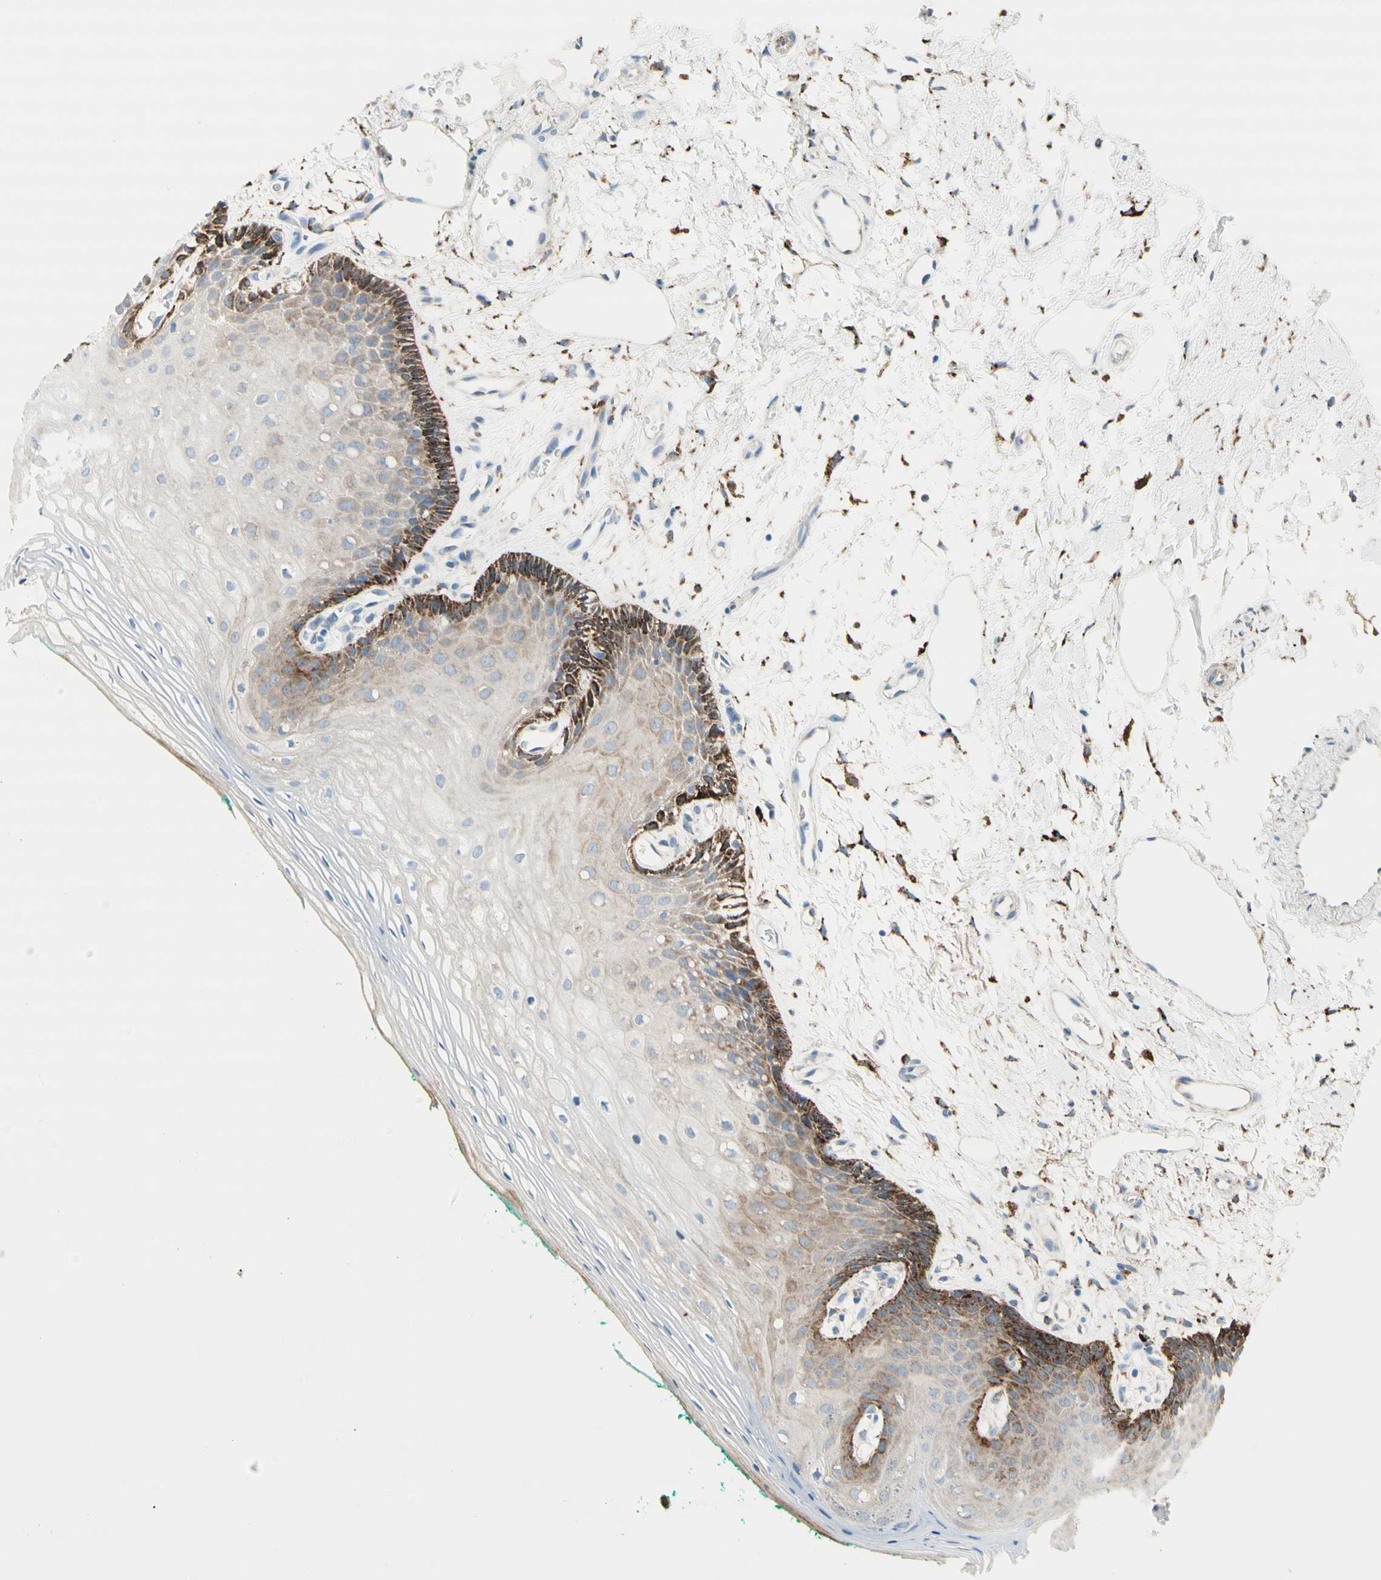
{"staining": {"intensity": "strong", "quantity": "<25%", "location": "cytoplasmic/membranous"}, "tissue": "oral mucosa", "cell_type": "Squamous epithelial cells", "image_type": "normal", "snomed": [{"axis": "morphology", "description": "Normal tissue, NOS"}, {"axis": "topography", "description": "Skeletal muscle"}, {"axis": "topography", "description": "Oral tissue"}, {"axis": "topography", "description": "Peripheral nerve tissue"}], "caption": "This photomicrograph displays immunohistochemistry staining of benign human oral mucosa, with medium strong cytoplasmic/membranous staining in approximately <25% of squamous epithelial cells.", "gene": "URB2", "patient": {"sex": "female", "age": 84}}